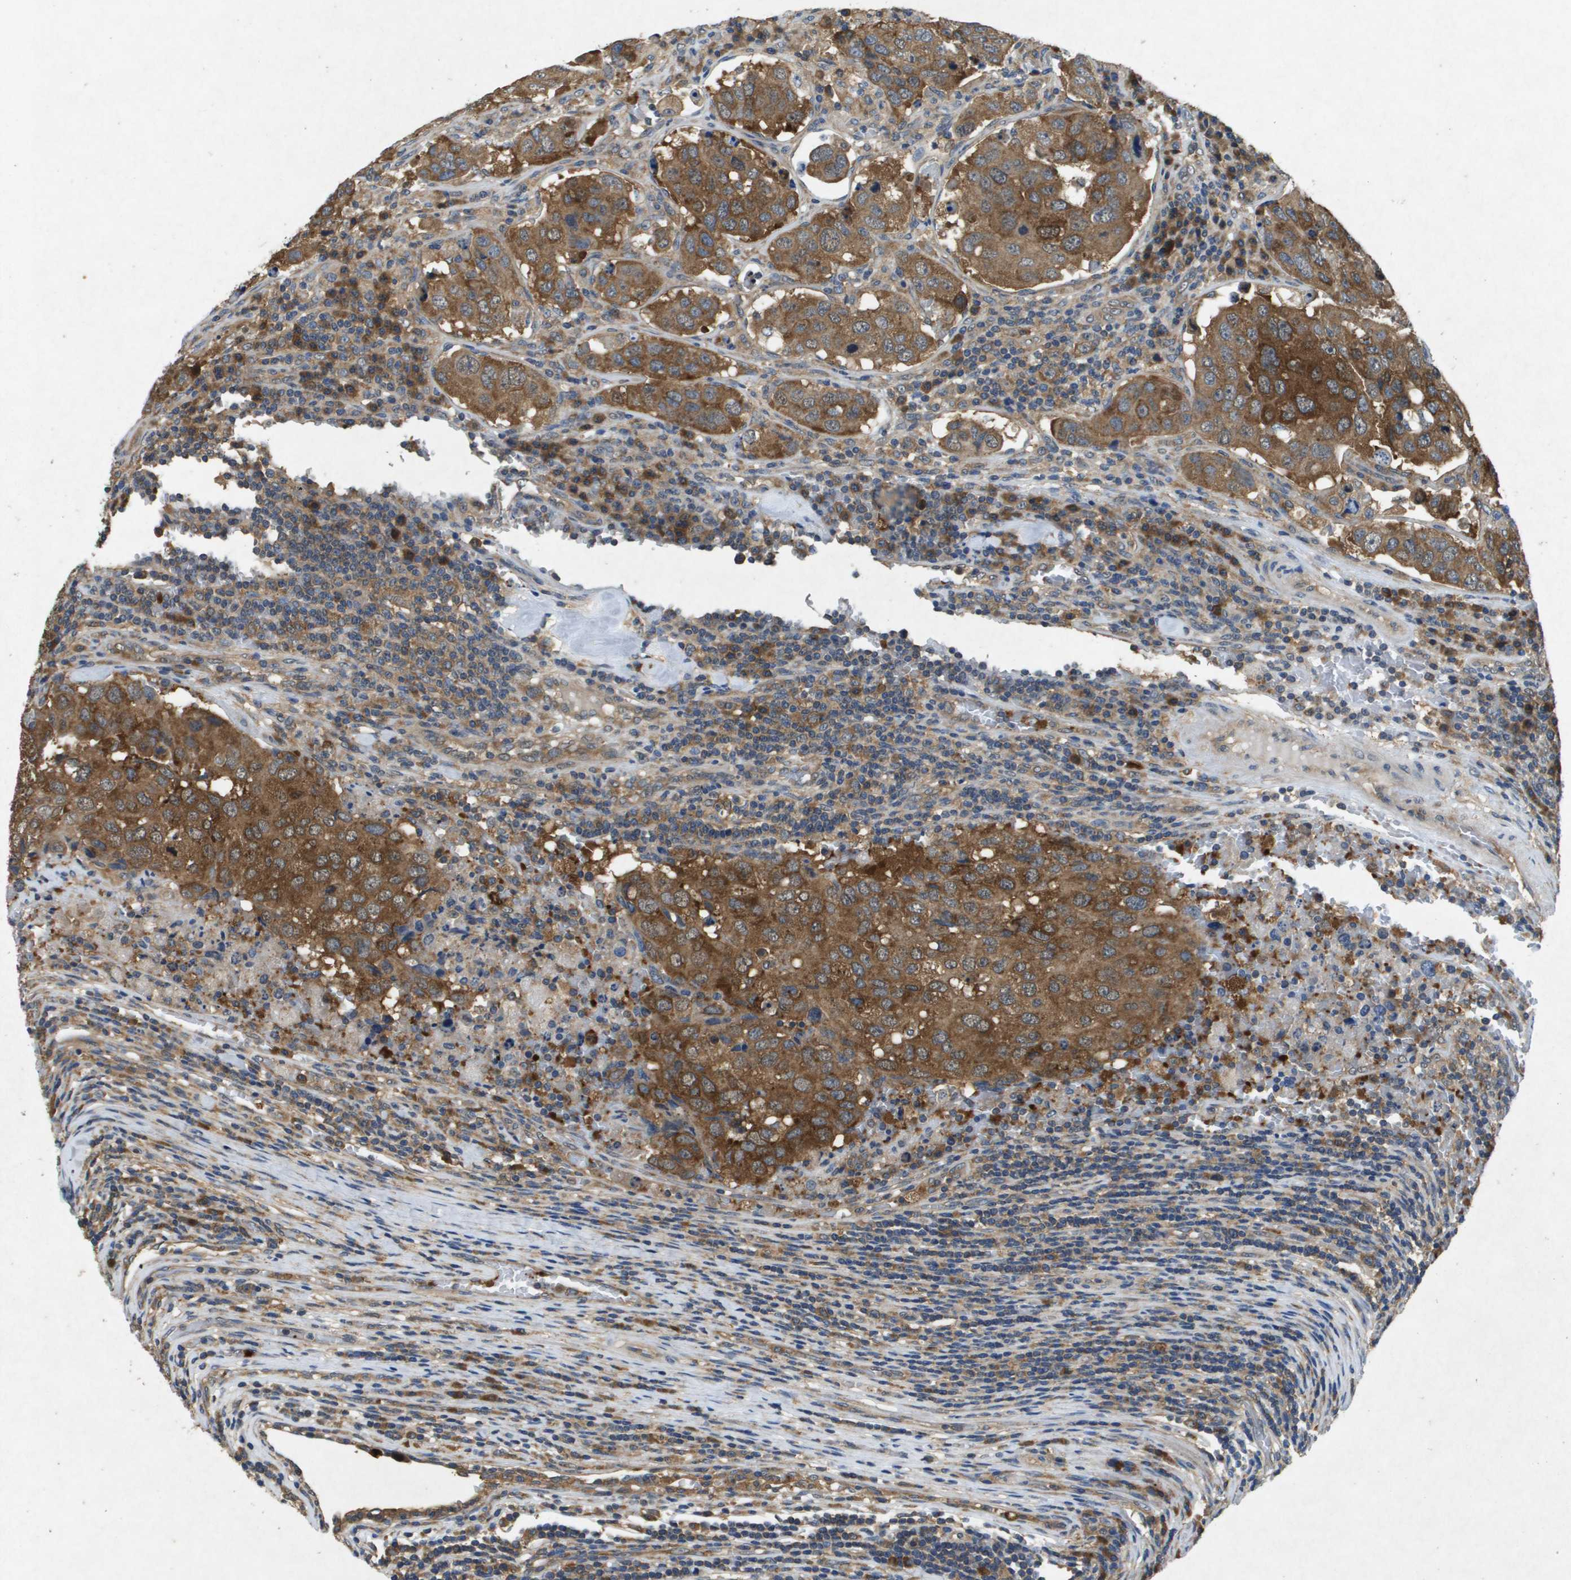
{"staining": {"intensity": "moderate", "quantity": ">75%", "location": "cytoplasmic/membranous"}, "tissue": "urothelial cancer", "cell_type": "Tumor cells", "image_type": "cancer", "snomed": [{"axis": "morphology", "description": "Urothelial carcinoma, High grade"}, {"axis": "topography", "description": "Lymph node"}, {"axis": "topography", "description": "Urinary bladder"}], "caption": "Approximately >75% of tumor cells in human urothelial carcinoma (high-grade) reveal moderate cytoplasmic/membranous protein staining as visualized by brown immunohistochemical staining.", "gene": "PTPRT", "patient": {"sex": "male", "age": 51}}